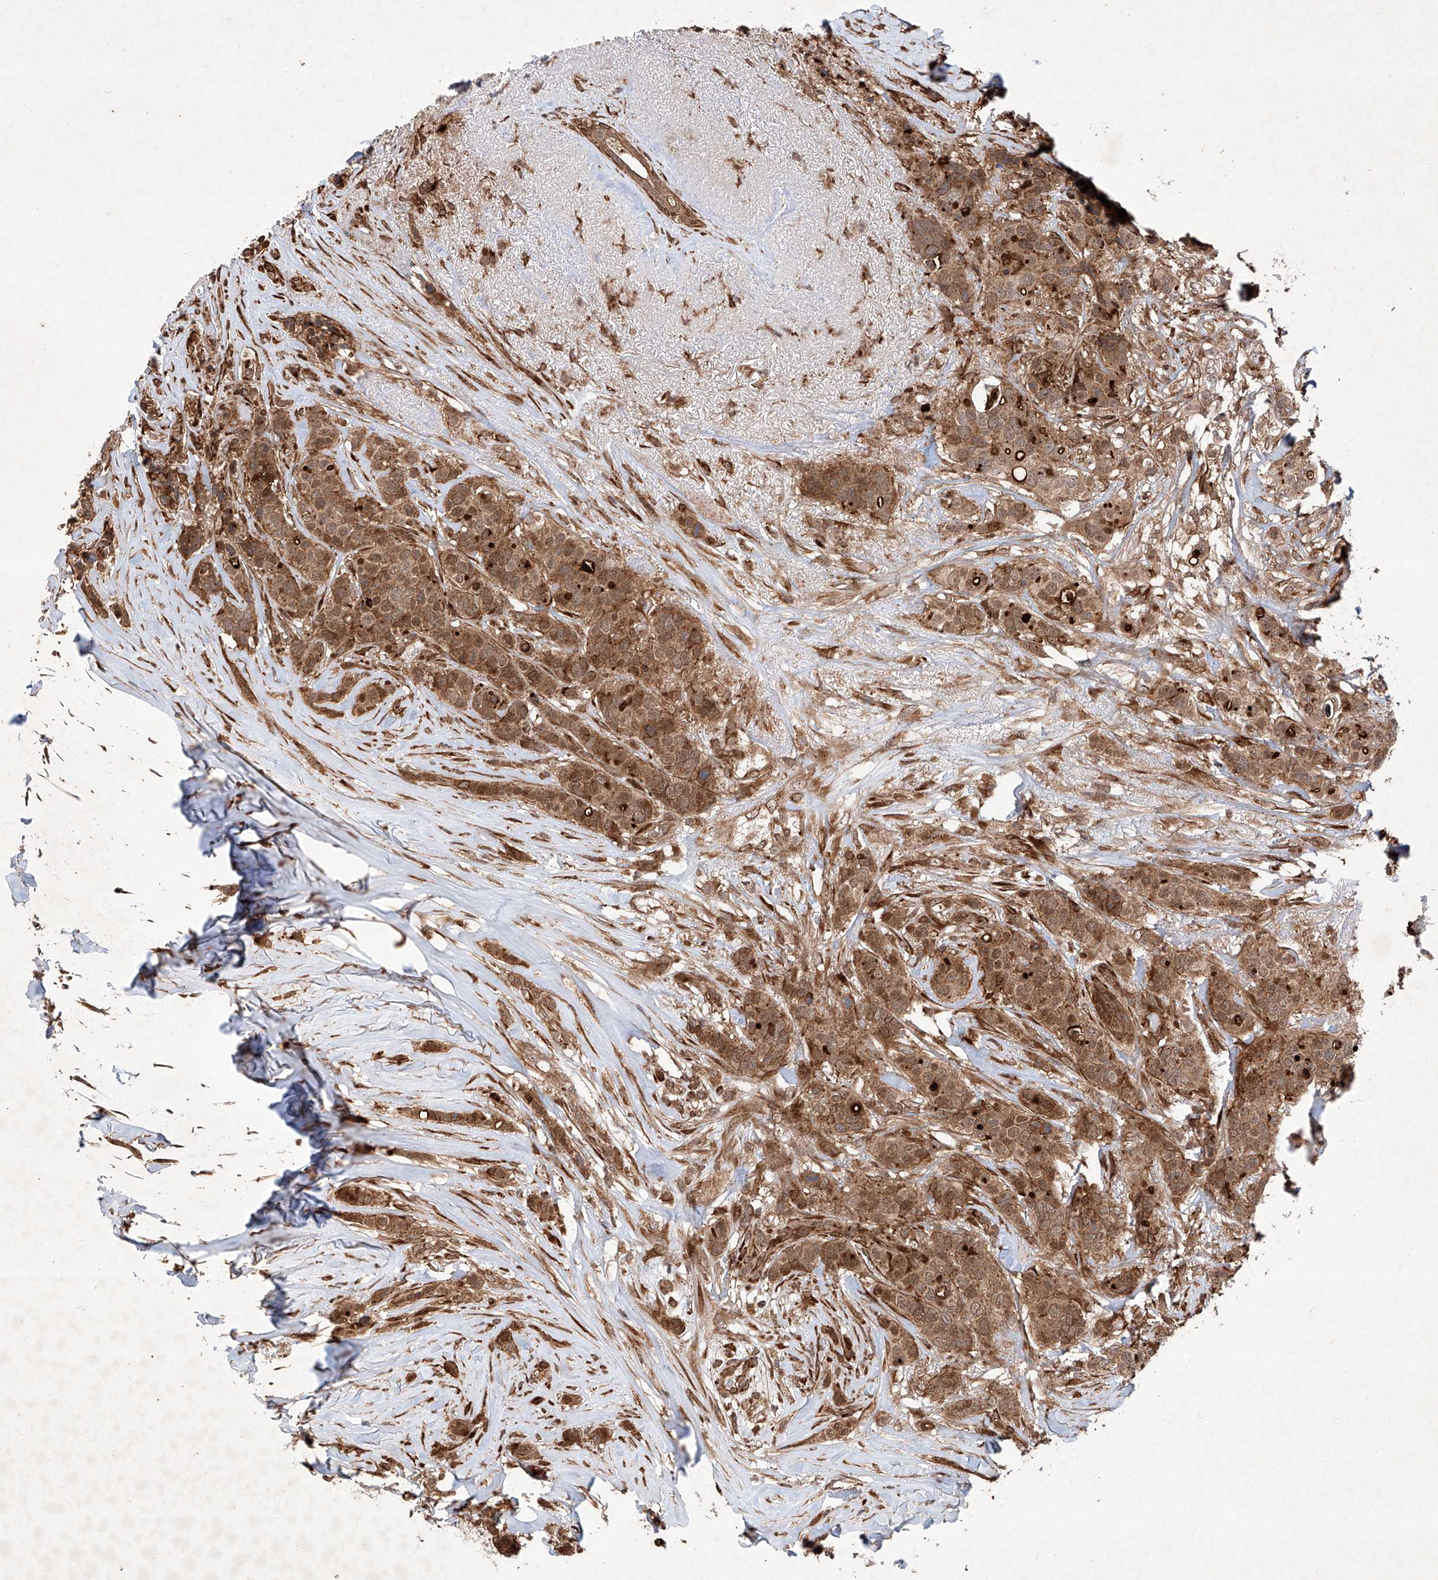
{"staining": {"intensity": "moderate", "quantity": ">75%", "location": "cytoplasmic/membranous"}, "tissue": "breast cancer", "cell_type": "Tumor cells", "image_type": "cancer", "snomed": [{"axis": "morphology", "description": "Lobular carcinoma"}, {"axis": "topography", "description": "Breast"}], "caption": "The photomicrograph exhibits a brown stain indicating the presence of a protein in the cytoplasmic/membranous of tumor cells in lobular carcinoma (breast).", "gene": "ZFP28", "patient": {"sex": "female", "age": 51}}